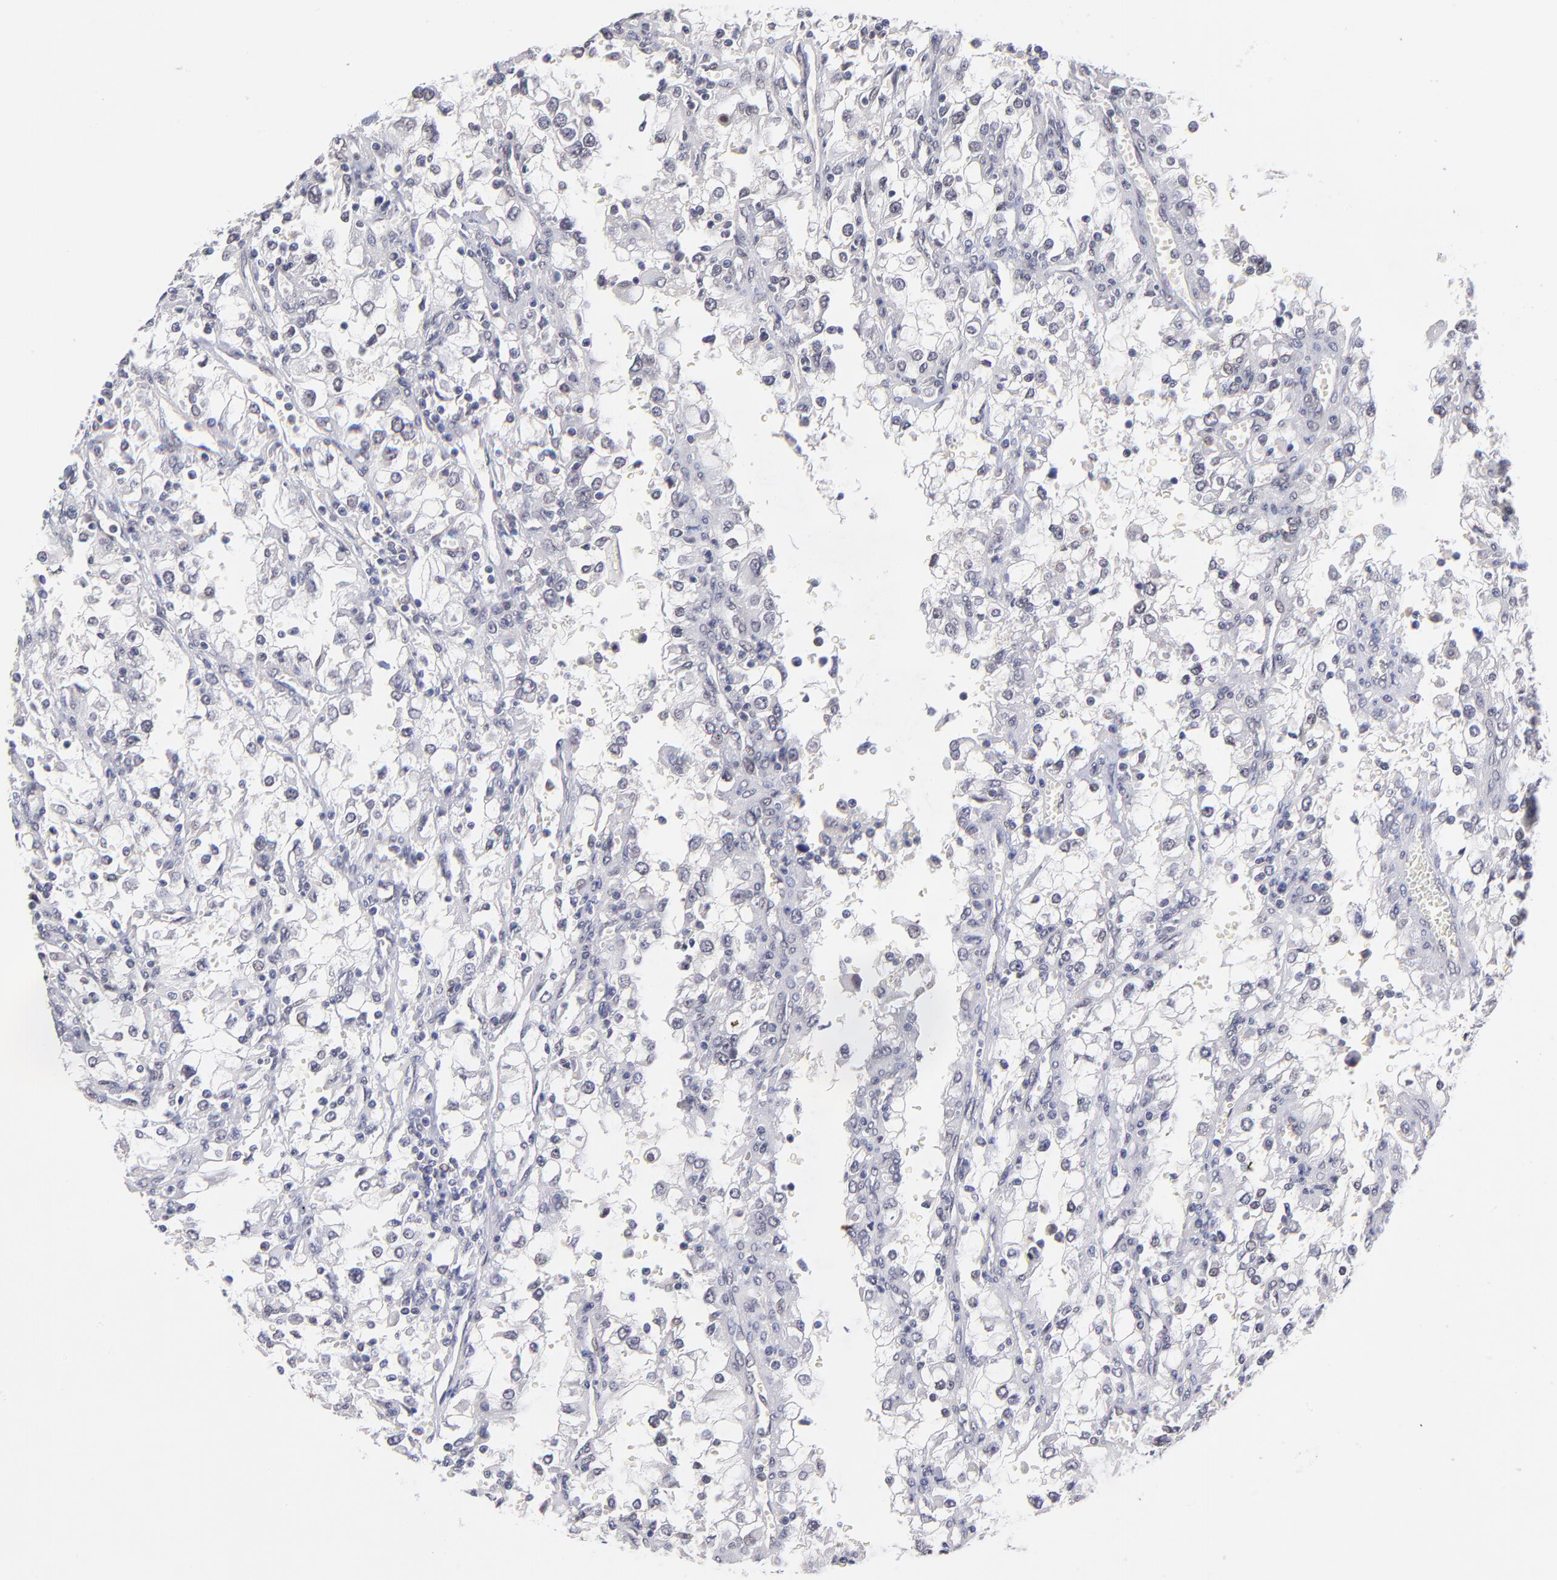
{"staining": {"intensity": "weak", "quantity": "<25%", "location": "cytoplasmic/membranous"}, "tissue": "renal cancer", "cell_type": "Tumor cells", "image_type": "cancer", "snomed": [{"axis": "morphology", "description": "Adenocarcinoma, NOS"}, {"axis": "topography", "description": "Kidney"}], "caption": "The image demonstrates no significant positivity in tumor cells of adenocarcinoma (renal).", "gene": "UBE2E3", "patient": {"sex": "female", "age": 52}}